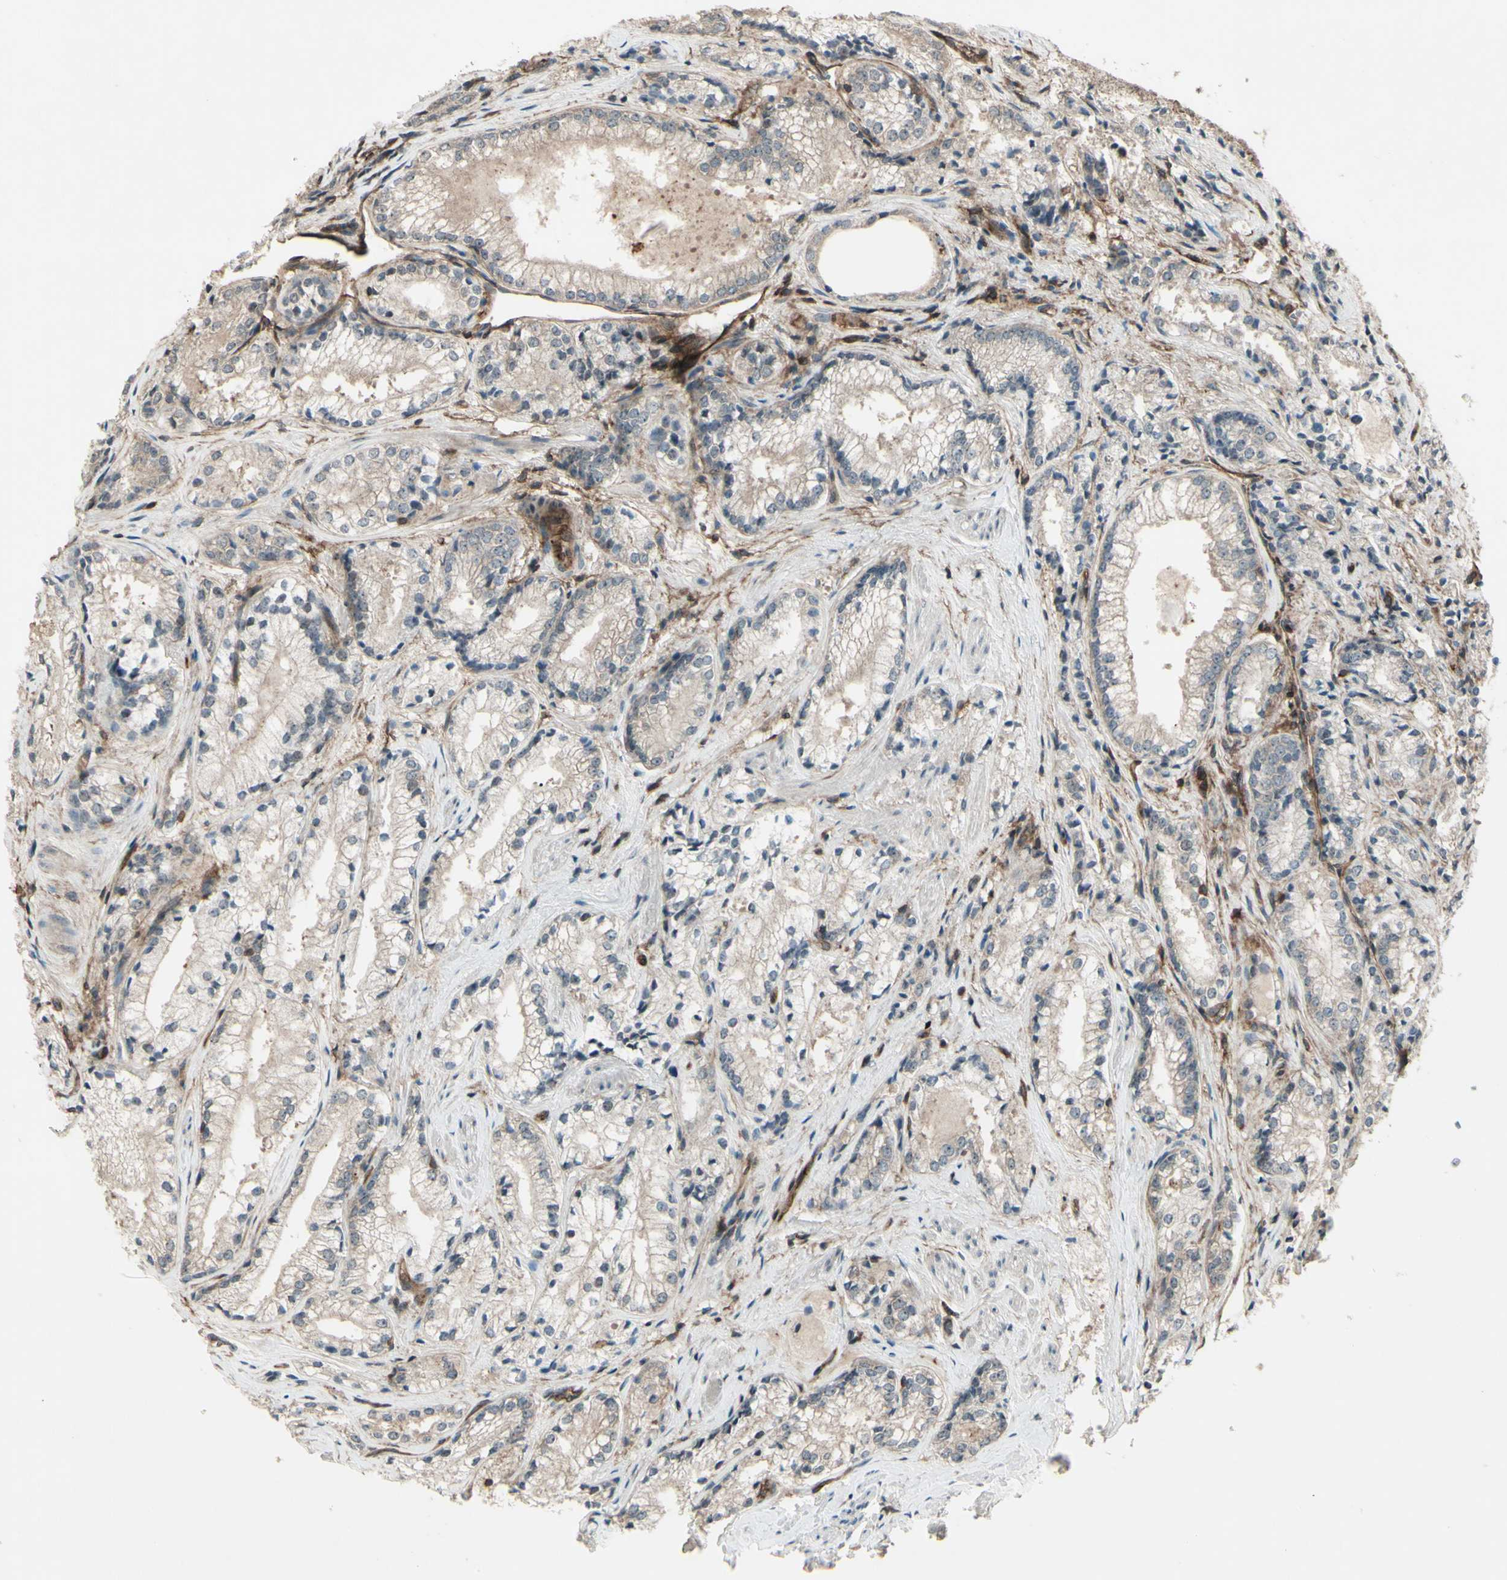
{"staining": {"intensity": "weak", "quantity": ">75%", "location": "cytoplasmic/membranous"}, "tissue": "prostate cancer", "cell_type": "Tumor cells", "image_type": "cancer", "snomed": [{"axis": "morphology", "description": "Adenocarcinoma, Low grade"}, {"axis": "topography", "description": "Prostate"}], "caption": "A brown stain labels weak cytoplasmic/membranous positivity of a protein in human low-grade adenocarcinoma (prostate) tumor cells.", "gene": "FXYD5", "patient": {"sex": "male", "age": 60}}